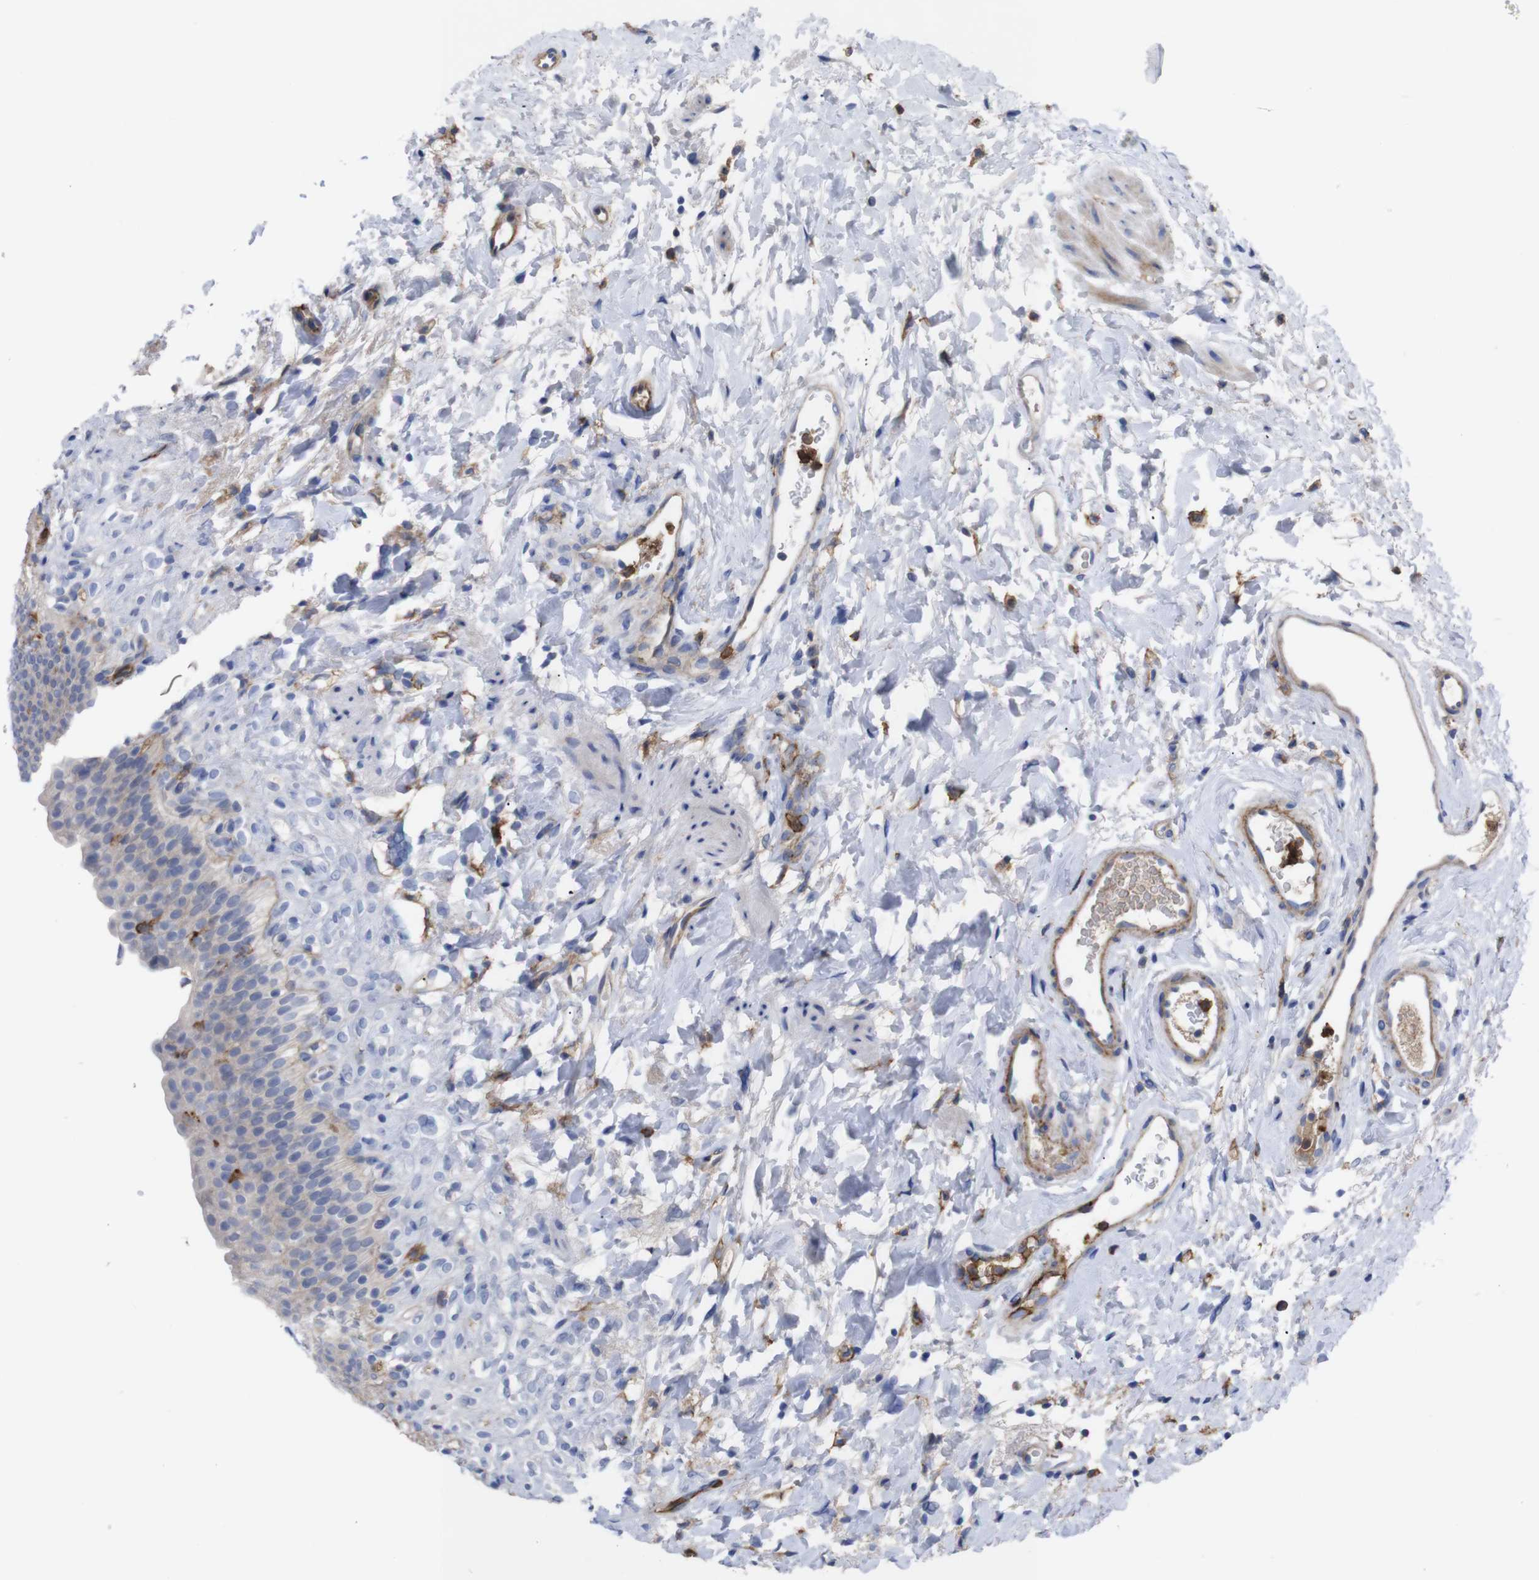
{"staining": {"intensity": "weak", "quantity": "<25%", "location": "cytoplasmic/membranous"}, "tissue": "urinary bladder", "cell_type": "Urothelial cells", "image_type": "normal", "snomed": [{"axis": "morphology", "description": "Normal tissue, NOS"}, {"axis": "topography", "description": "Urinary bladder"}], "caption": "Immunohistochemistry (IHC) image of unremarkable urinary bladder: urinary bladder stained with DAB (3,3'-diaminobenzidine) displays no significant protein expression in urothelial cells.", "gene": "C5AR1", "patient": {"sex": "female", "age": 79}}